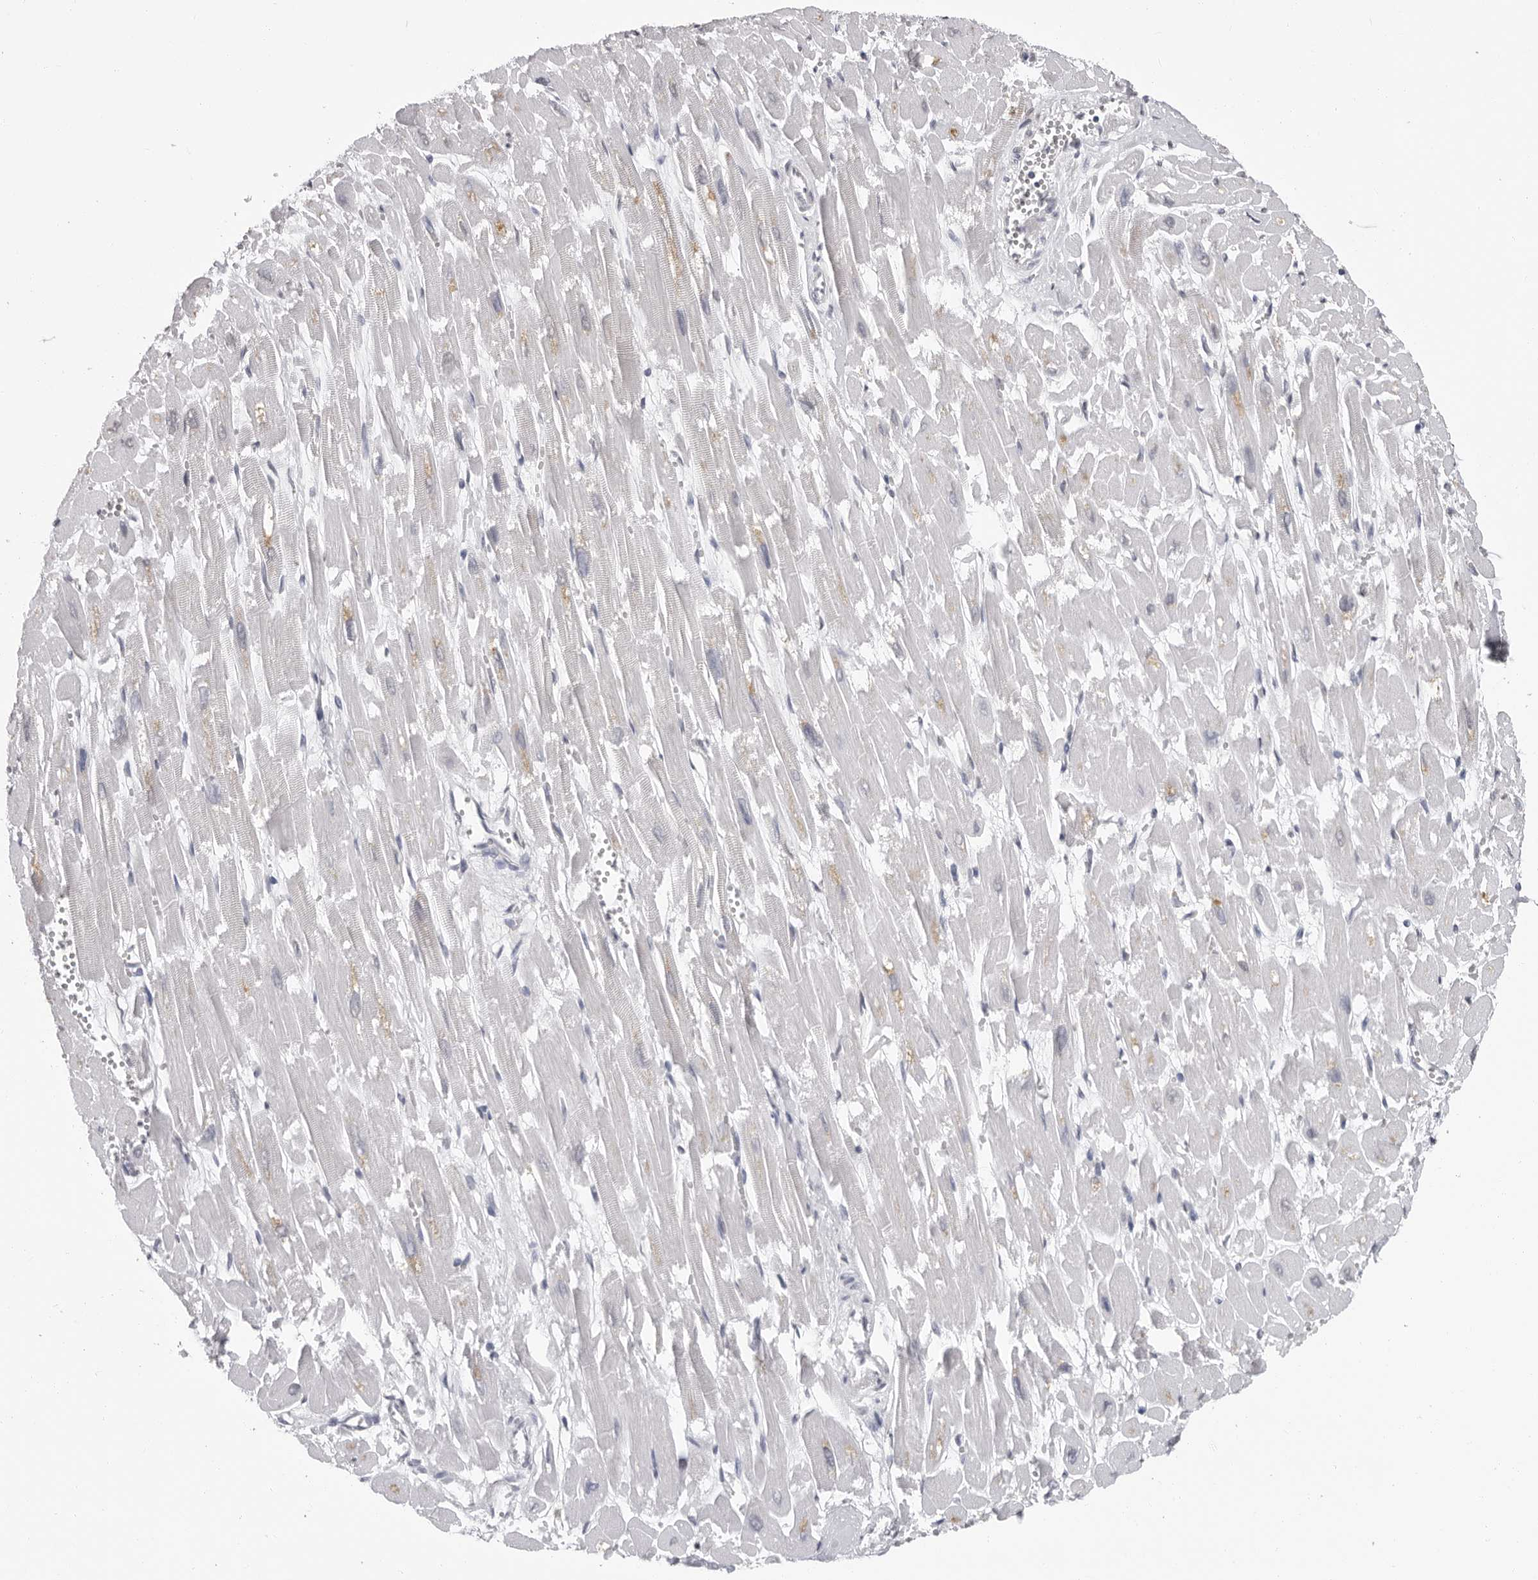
{"staining": {"intensity": "negative", "quantity": "none", "location": "none"}, "tissue": "heart muscle", "cell_type": "Cardiomyocytes", "image_type": "normal", "snomed": [{"axis": "morphology", "description": "Normal tissue, NOS"}, {"axis": "topography", "description": "Heart"}], "caption": "A high-resolution histopathology image shows IHC staining of normal heart muscle, which displays no significant staining in cardiomyocytes.", "gene": "HEPACAM", "patient": {"sex": "male", "age": 54}}